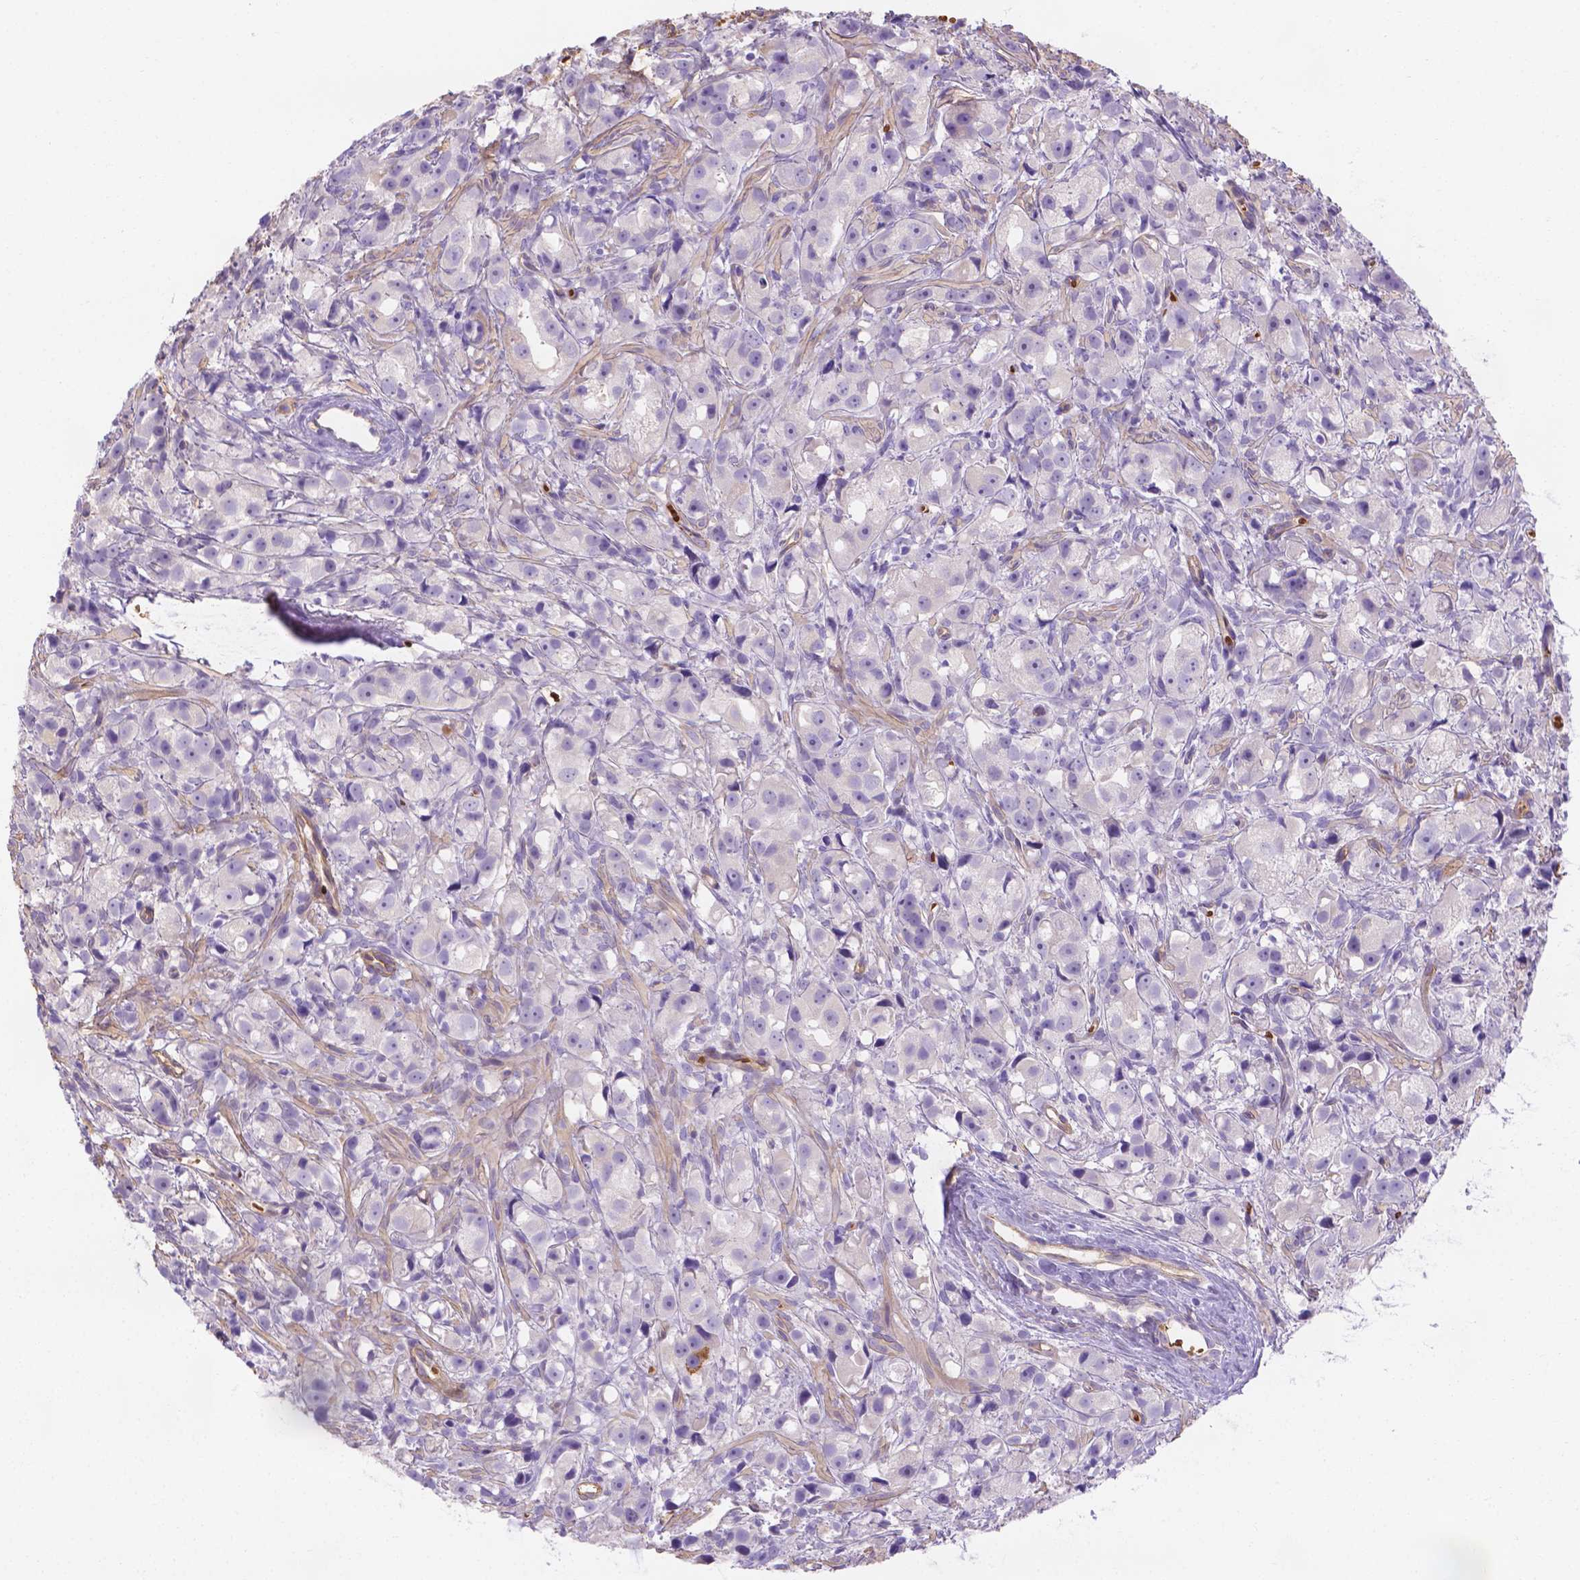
{"staining": {"intensity": "negative", "quantity": "none", "location": "none"}, "tissue": "prostate cancer", "cell_type": "Tumor cells", "image_type": "cancer", "snomed": [{"axis": "morphology", "description": "Adenocarcinoma, High grade"}, {"axis": "topography", "description": "Prostate"}], "caption": "Prostate cancer was stained to show a protein in brown. There is no significant staining in tumor cells.", "gene": "SLC40A1", "patient": {"sex": "male", "age": 75}}